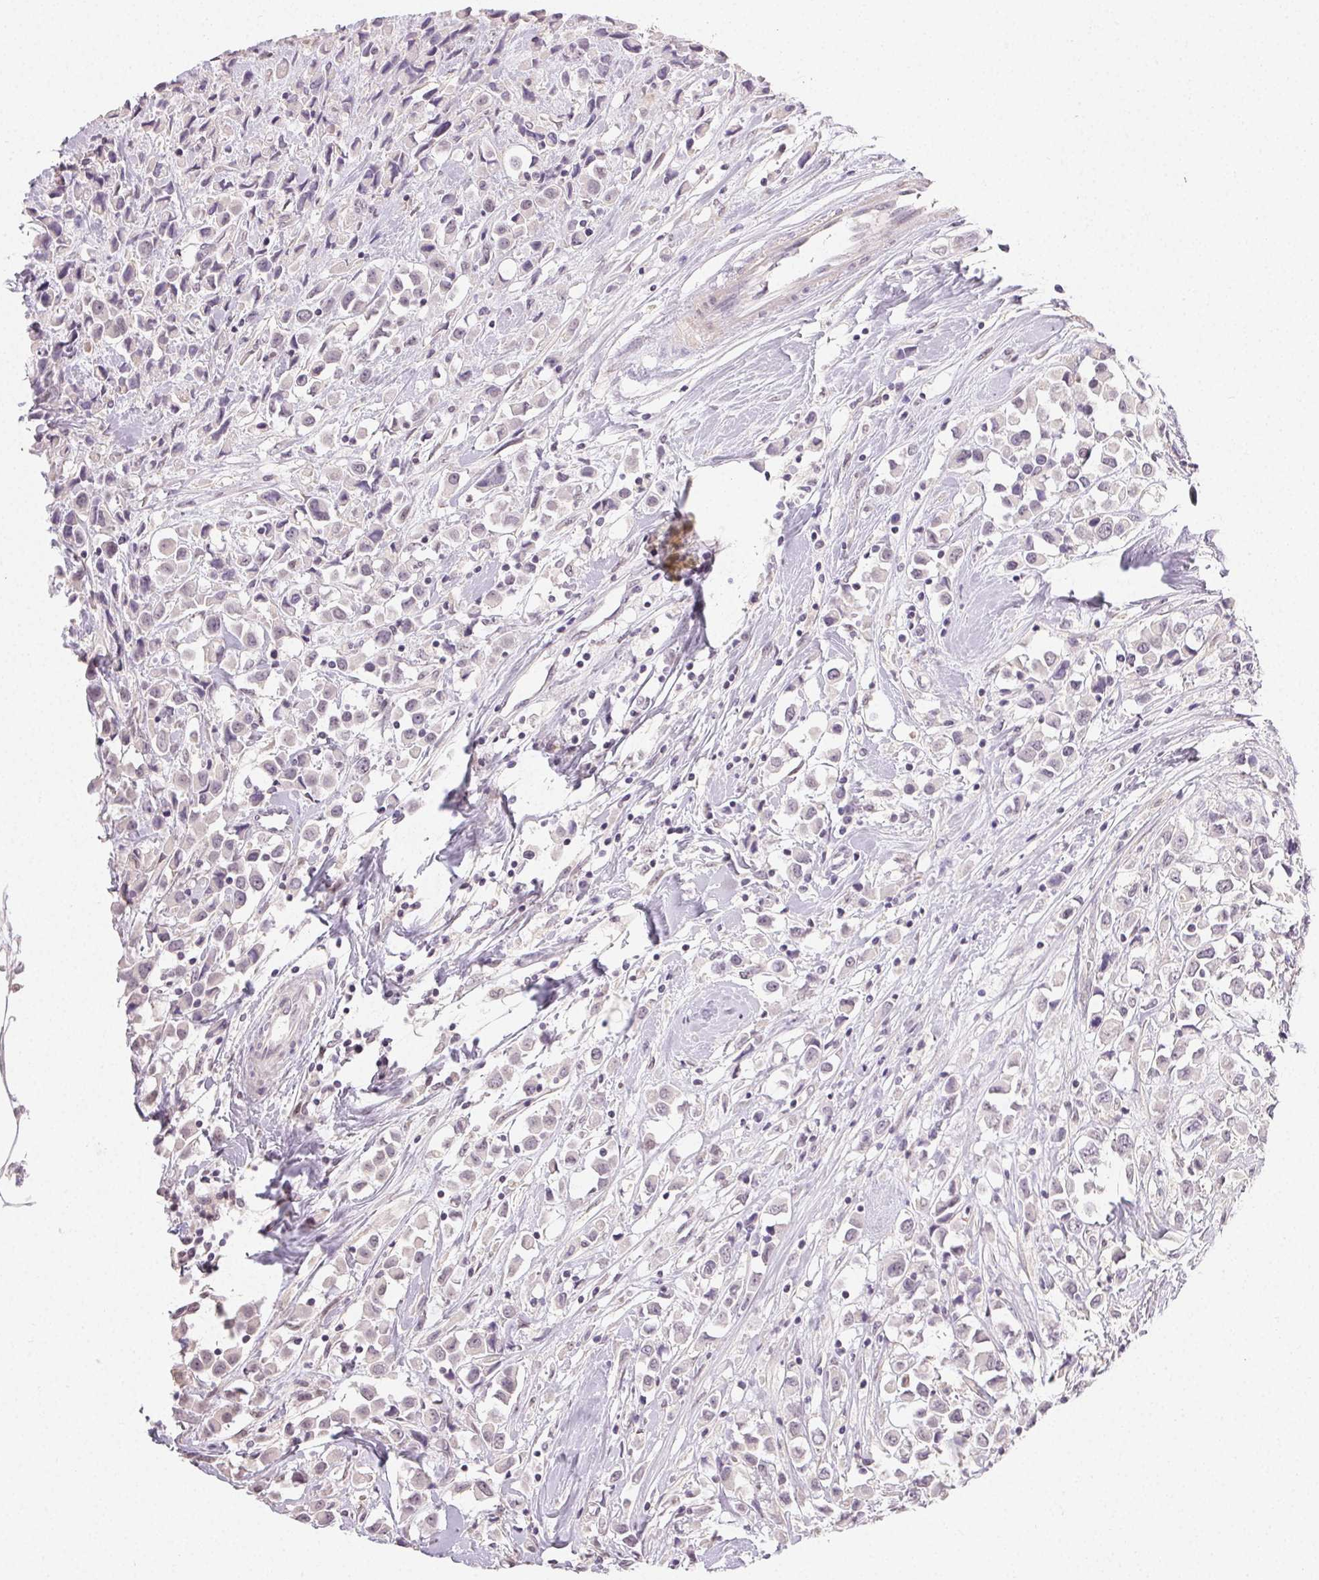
{"staining": {"intensity": "negative", "quantity": "none", "location": "none"}, "tissue": "breast cancer", "cell_type": "Tumor cells", "image_type": "cancer", "snomed": [{"axis": "morphology", "description": "Duct carcinoma"}, {"axis": "topography", "description": "Breast"}], "caption": "Tumor cells show no significant expression in breast cancer.", "gene": "TMEM174", "patient": {"sex": "female", "age": 61}}